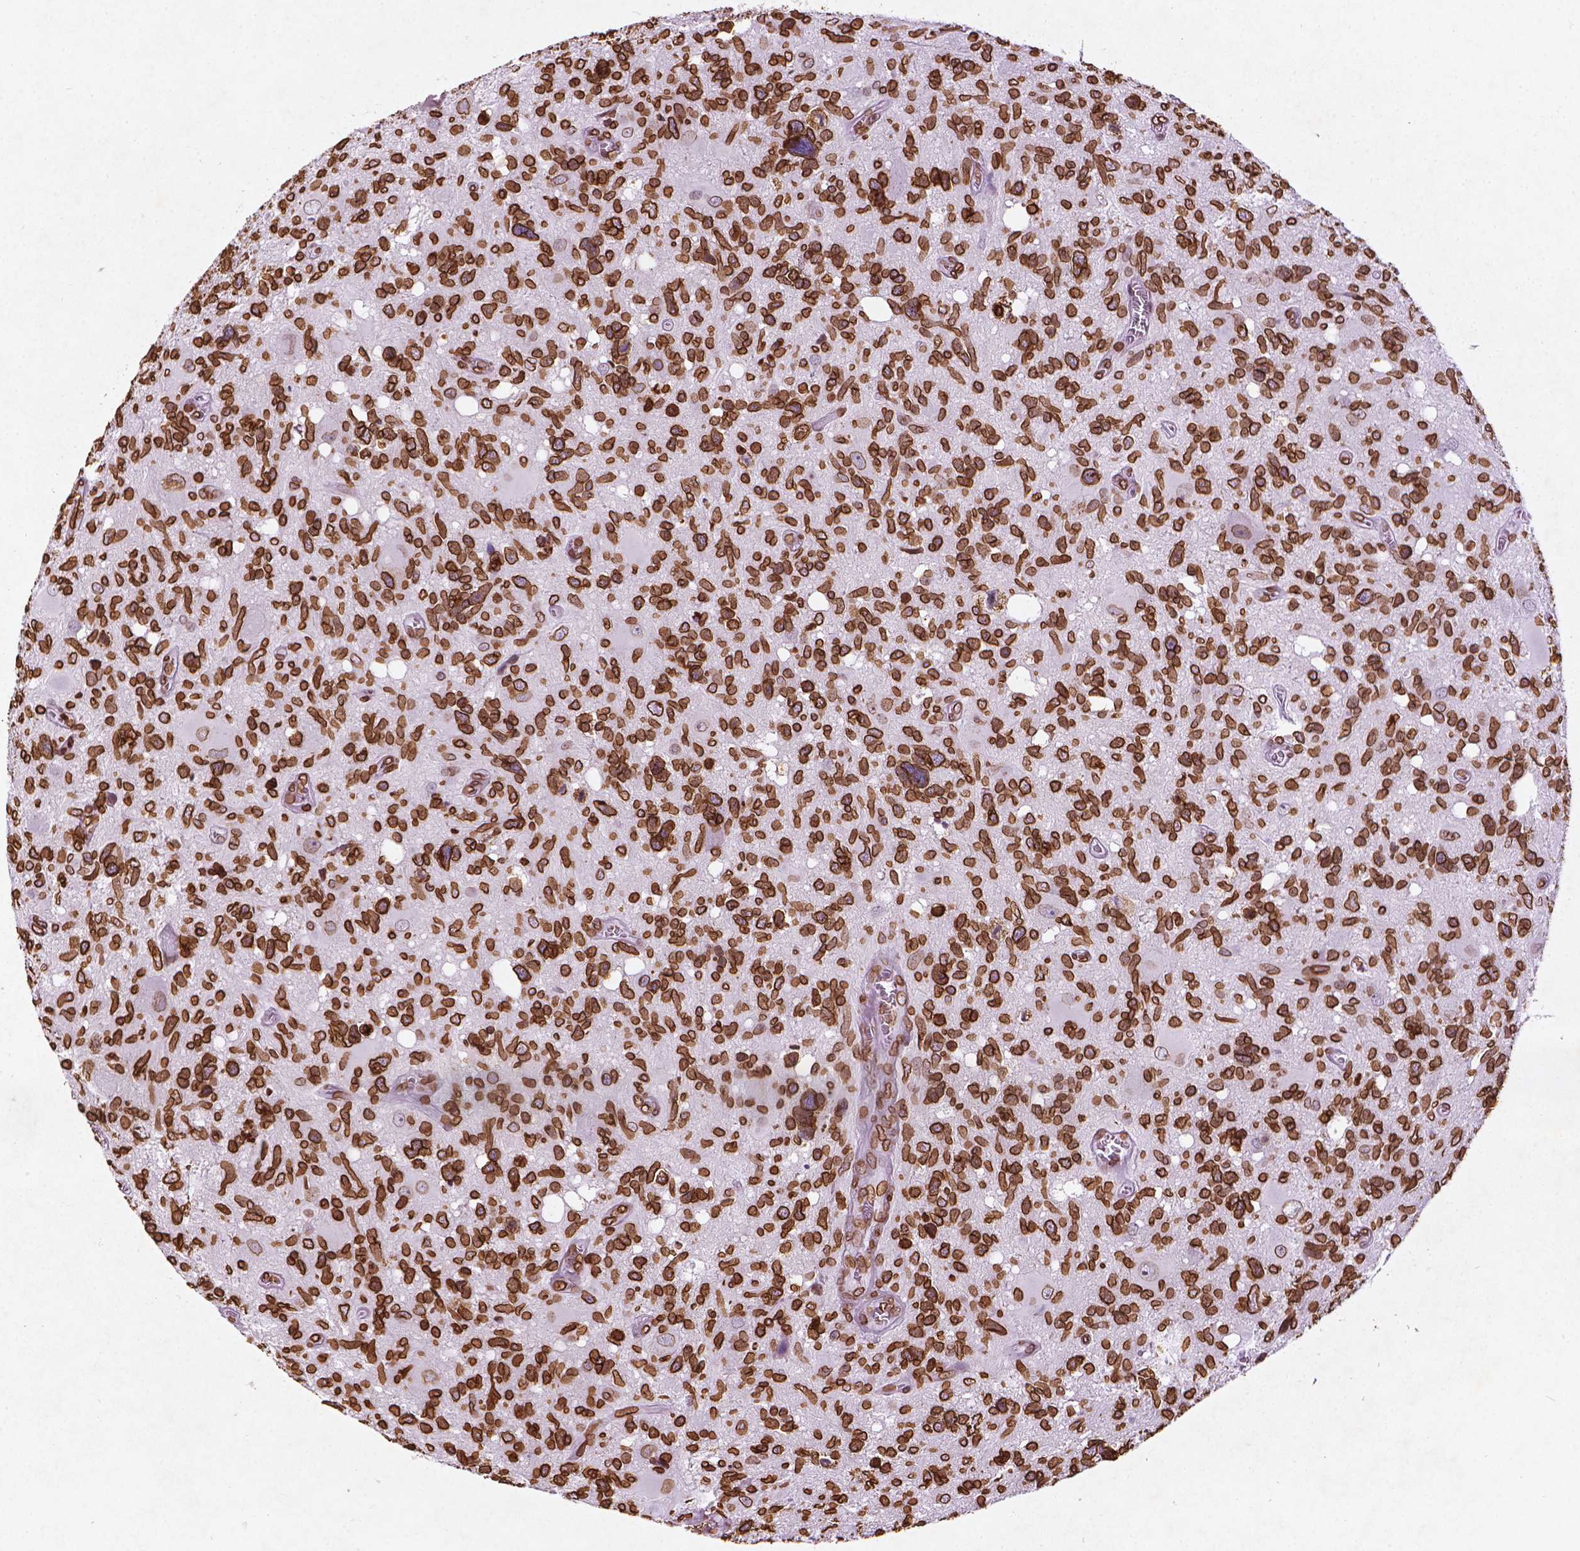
{"staining": {"intensity": "strong", "quantity": ">75%", "location": "cytoplasmic/membranous,nuclear"}, "tissue": "glioma", "cell_type": "Tumor cells", "image_type": "cancer", "snomed": [{"axis": "morphology", "description": "Glioma, malignant, High grade"}, {"axis": "topography", "description": "Brain"}], "caption": "Tumor cells show high levels of strong cytoplasmic/membranous and nuclear positivity in about >75% of cells in glioma.", "gene": "LMNB1", "patient": {"sex": "male", "age": 49}}